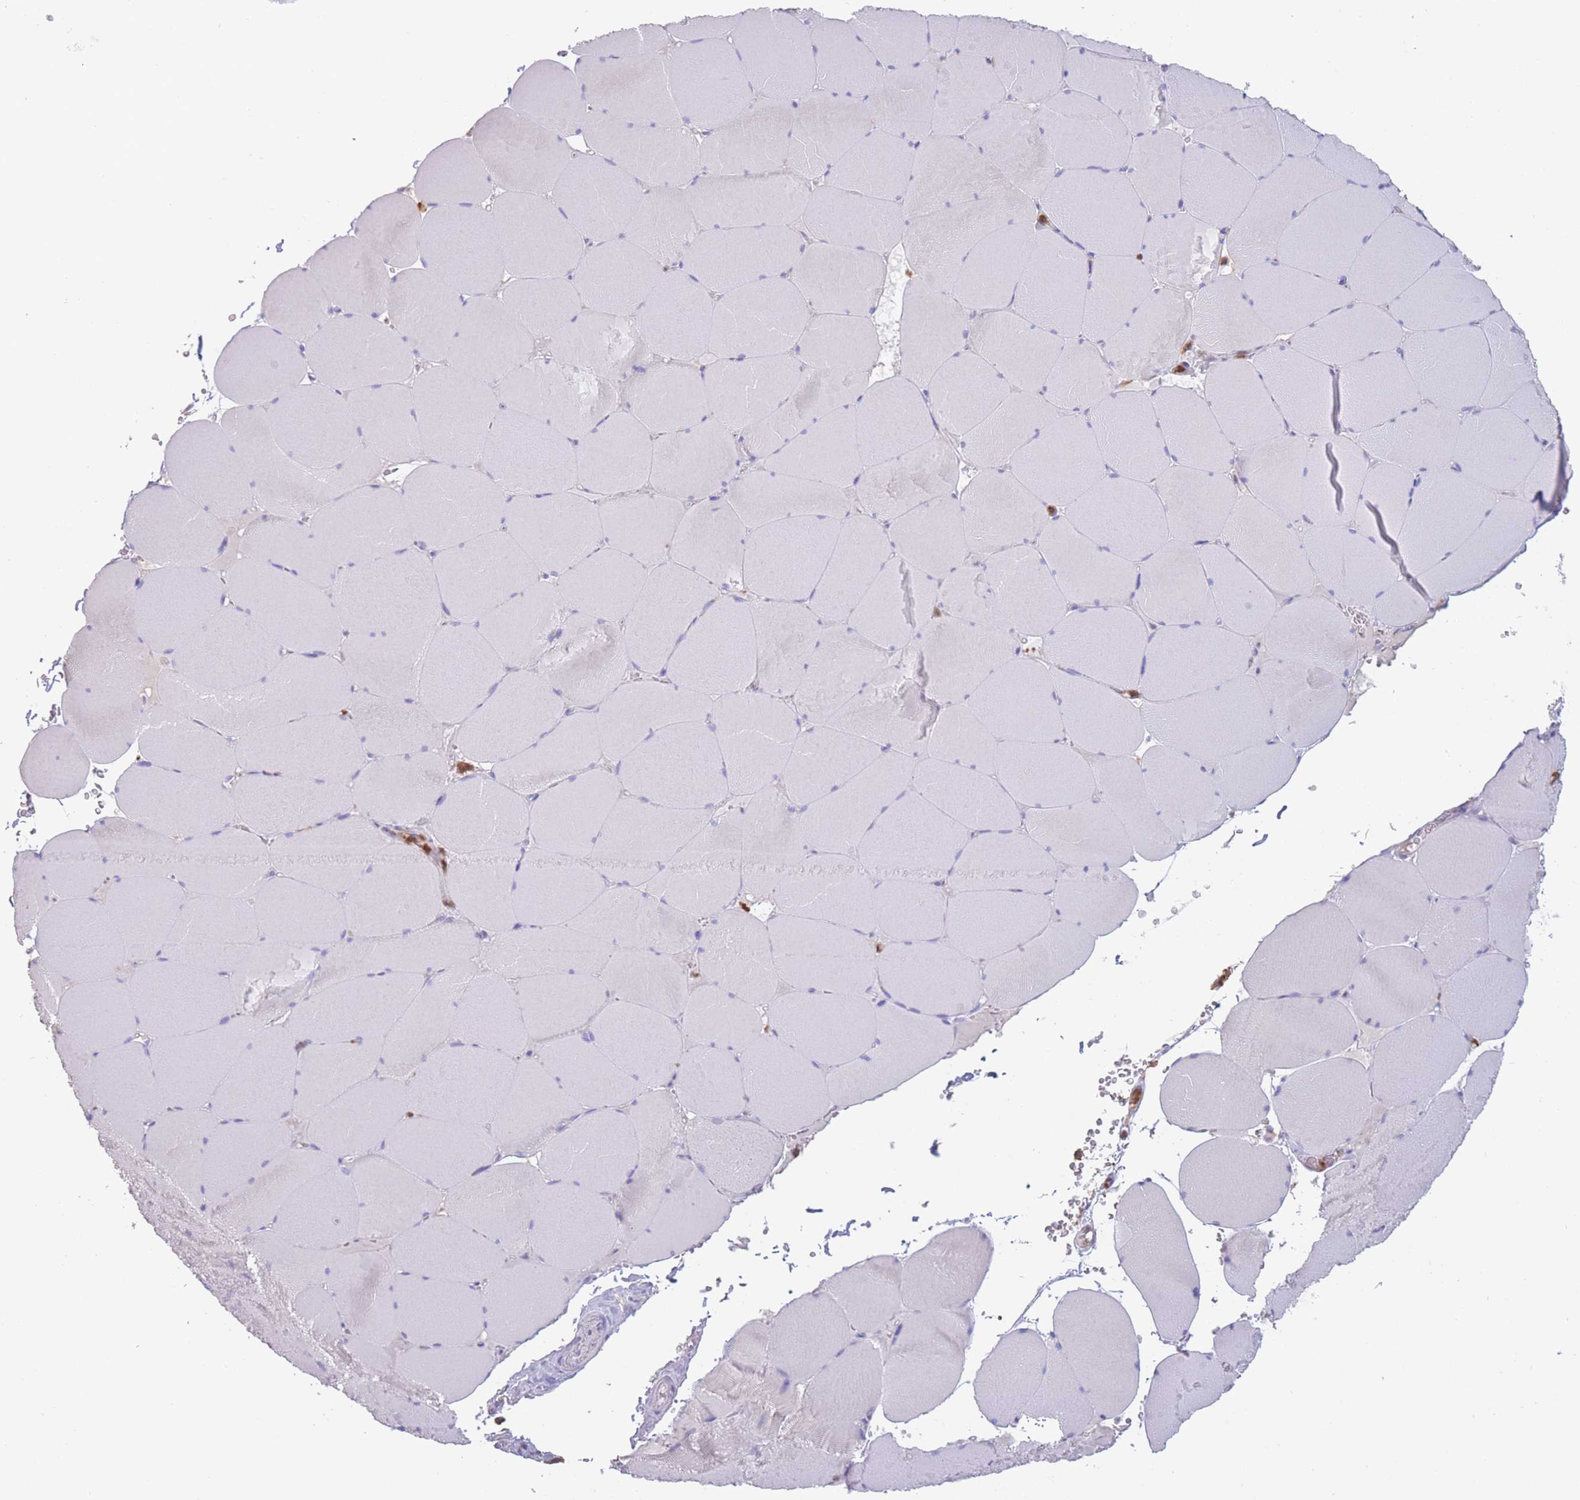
{"staining": {"intensity": "negative", "quantity": "none", "location": "none"}, "tissue": "skeletal muscle", "cell_type": "Myocytes", "image_type": "normal", "snomed": [{"axis": "morphology", "description": "Normal tissue, NOS"}, {"axis": "topography", "description": "Skeletal muscle"}, {"axis": "topography", "description": "Head-Neck"}], "caption": "High power microscopy histopathology image of an IHC micrograph of normal skeletal muscle, revealing no significant staining in myocytes. The staining is performed using DAB (3,3'-diaminobenzidine) brown chromogen with nuclei counter-stained in using hematoxylin.", "gene": "ST3GAL4", "patient": {"sex": "male", "age": 66}}